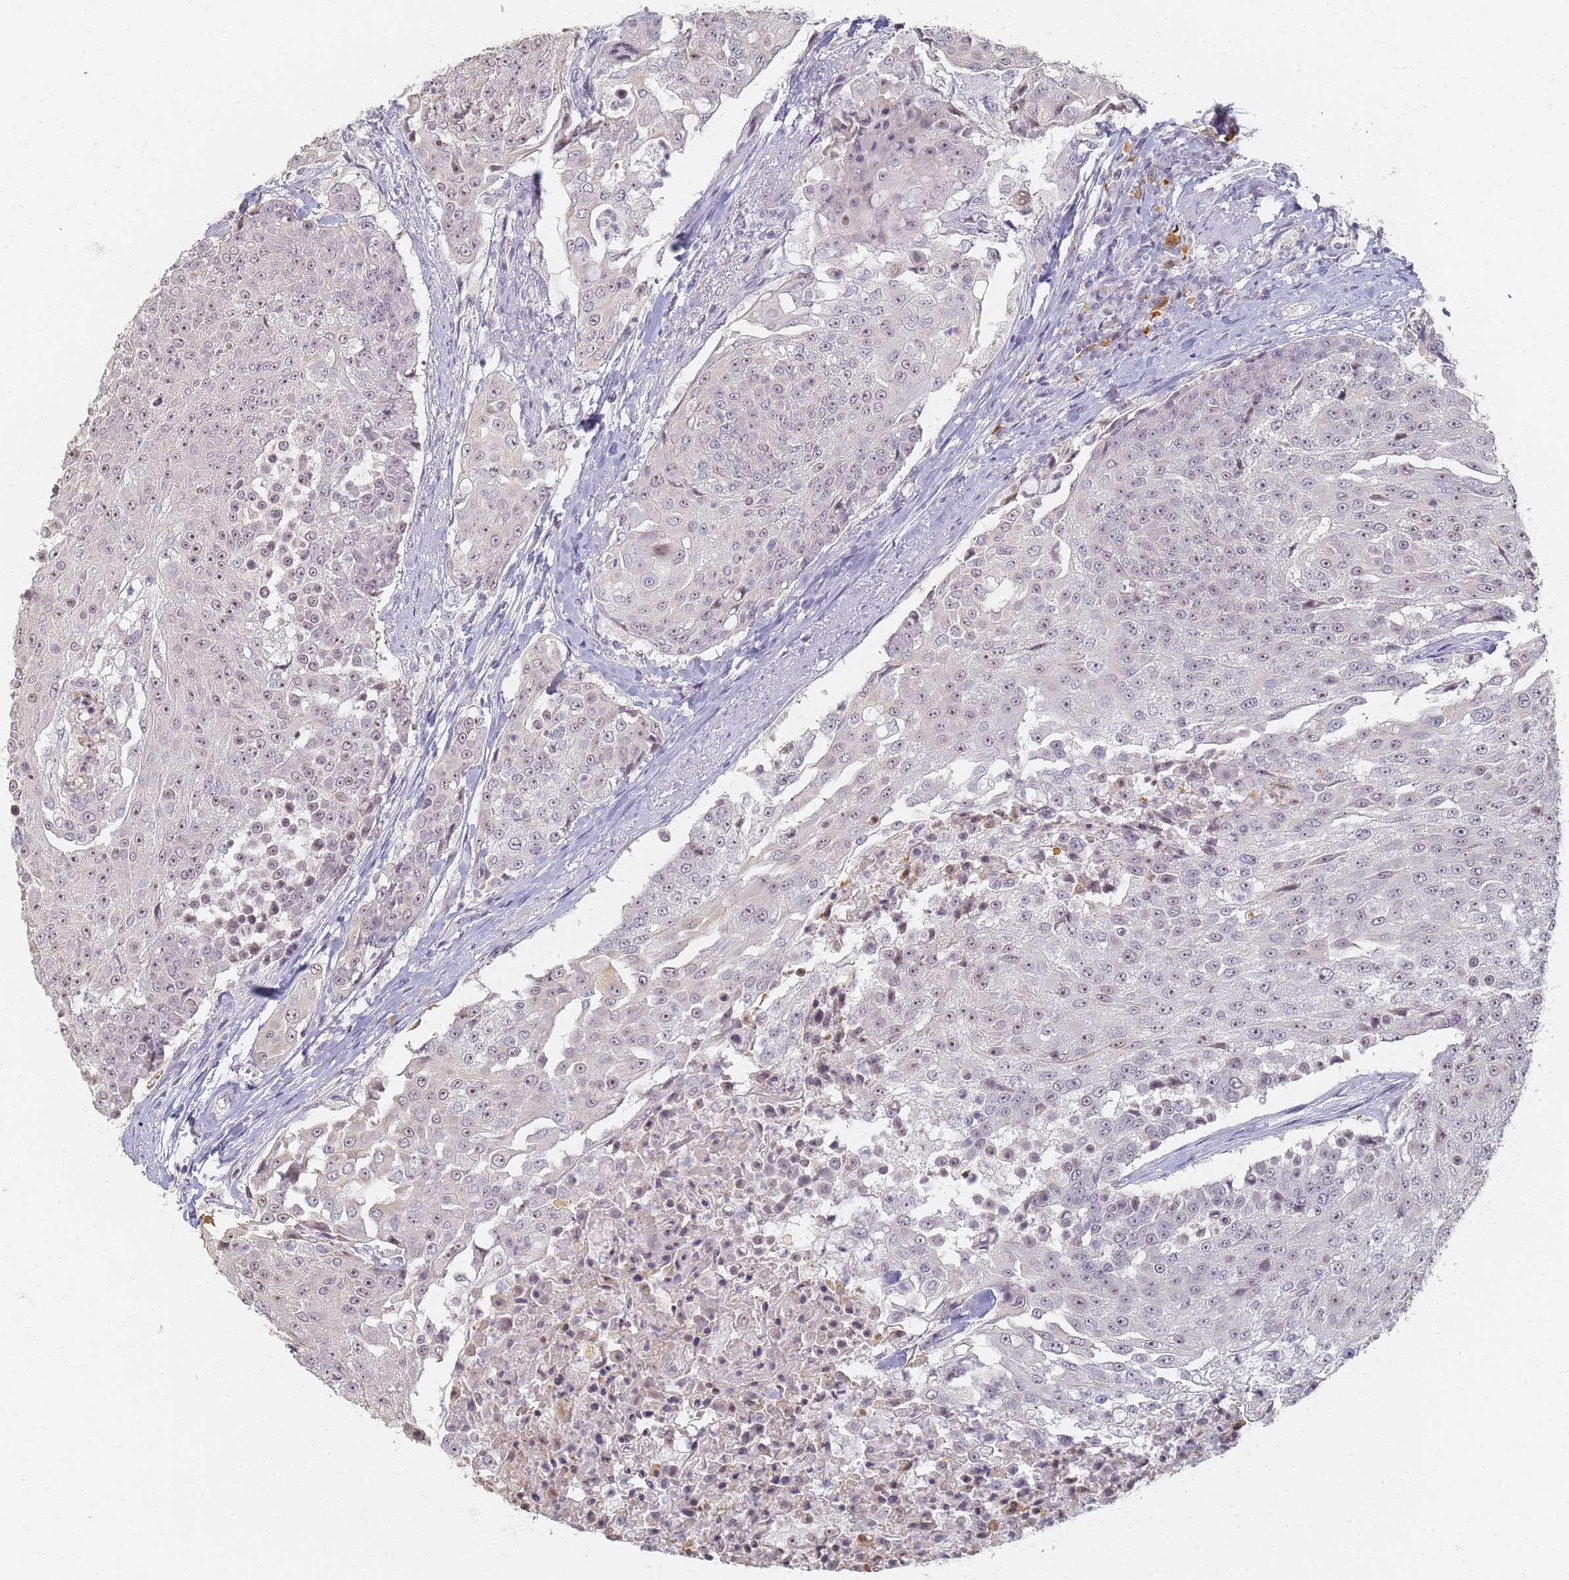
{"staining": {"intensity": "moderate", "quantity": ">75%", "location": "nuclear"}, "tissue": "urothelial cancer", "cell_type": "Tumor cells", "image_type": "cancer", "snomed": [{"axis": "morphology", "description": "Urothelial carcinoma, High grade"}, {"axis": "topography", "description": "Urinary bladder"}], "caption": "Immunohistochemistry image of urothelial cancer stained for a protein (brown), which displays medium levels of moderate nuclear expression in approximately >75% of tumor cells.", "gene": "SLC38A9", "patient": {"sex": "female", "age": 63}}